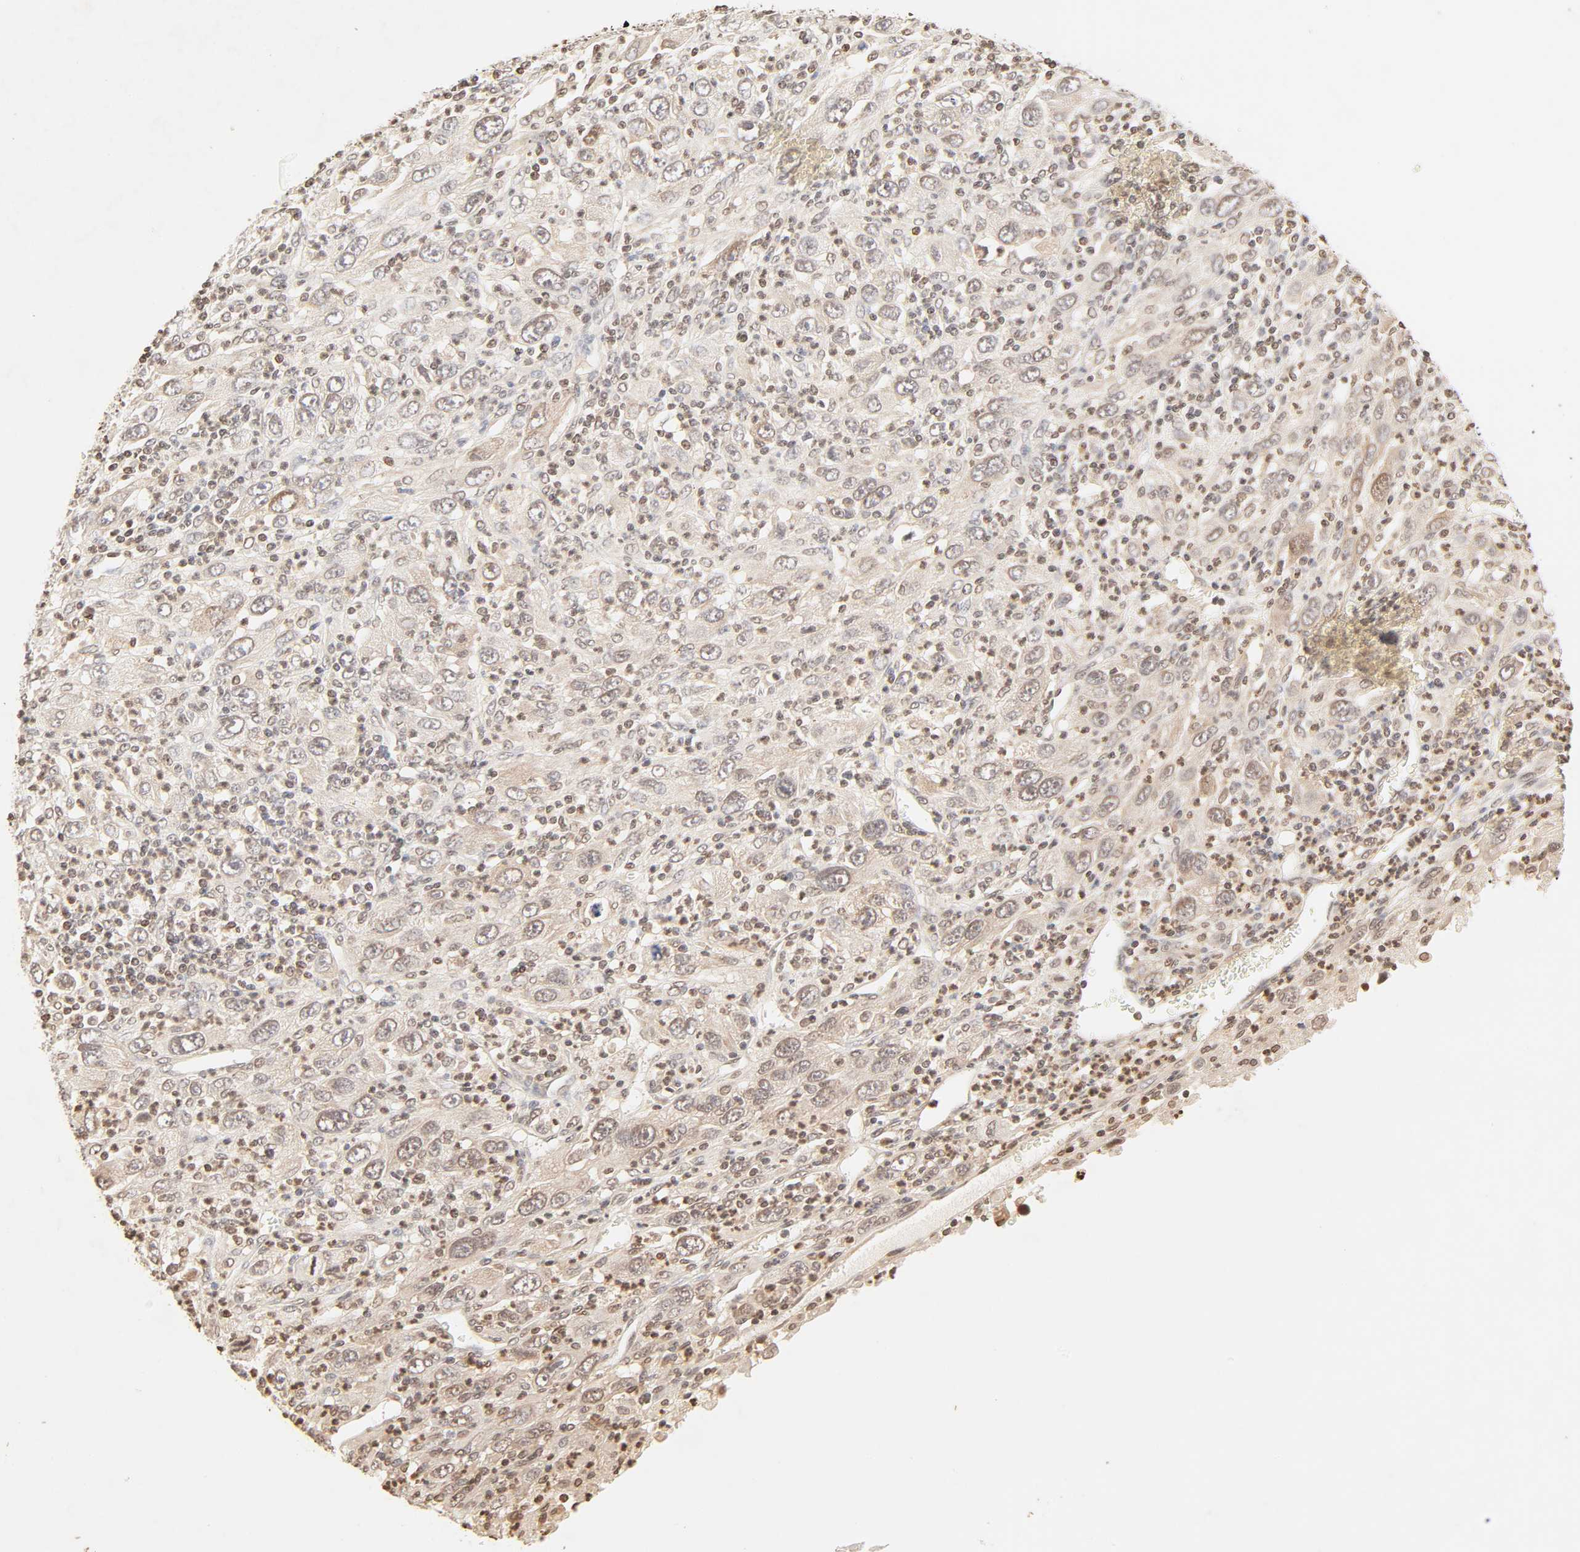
{"staining": {"intensity": "moderate", "quantity": "25%-75%", "location": "cytoplasmic/membranous,nuclear"}, "tissue": "melanoma", "cell_type": "Tumor cells", "image_type": "cancer", "snomed": [{"axis": "morphology", "description": "Malignant melanoma, Metastatic site"}, {"axis": "topography", "description": "Skin"}], "caption": "Immunohistochemical staining of melanoma shows medium levels of moderate cytoplasmic/membranous and nuclear positivity in about 25%-75% of tumor cells. The protein is shown in brown color, while the nuclei are stained blue.", "gene": "TBL1X", "patient": {"sex": "female", "age": 56}}